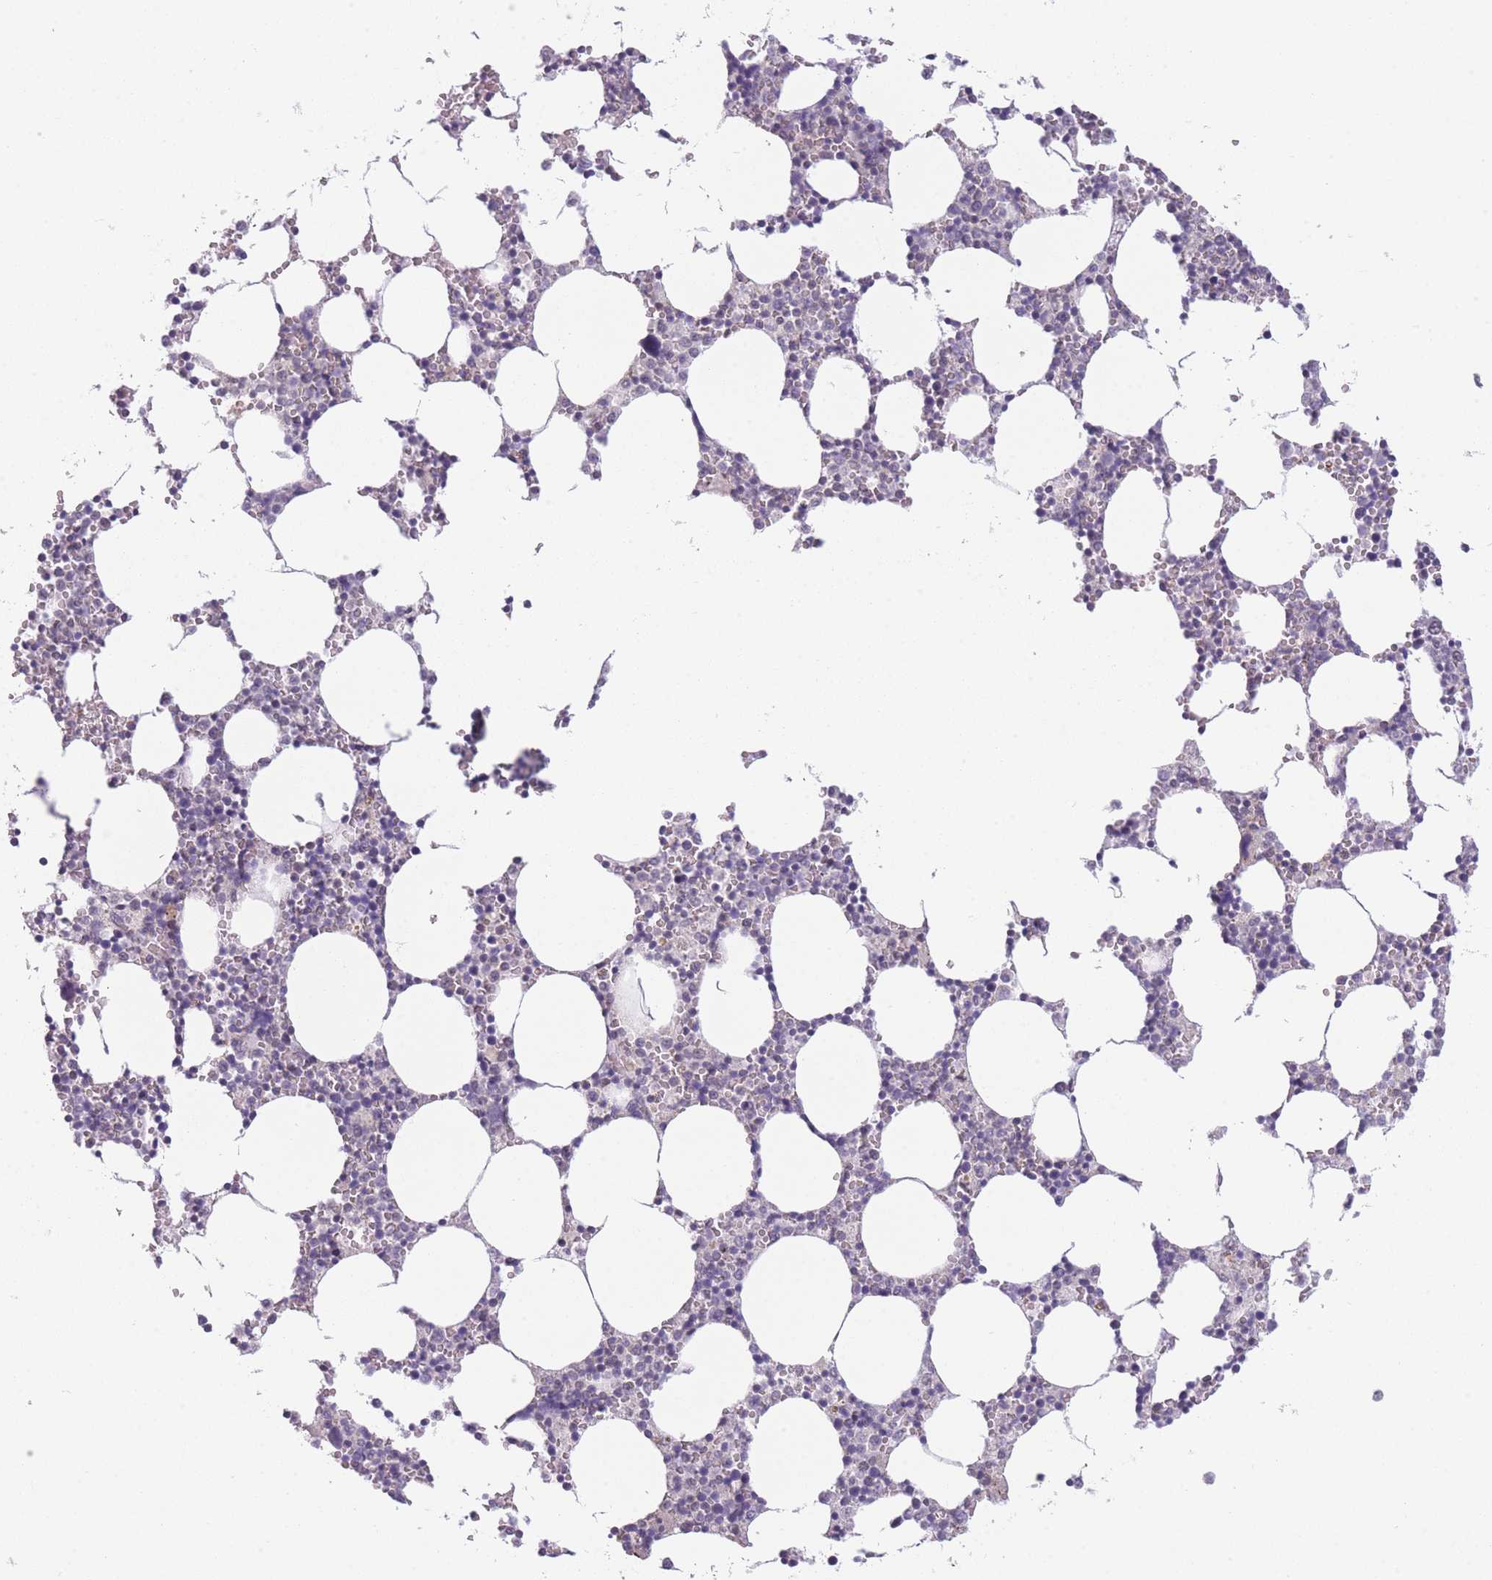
{"staining": {"intensity": "negative", "quantity": "none", "location": "none"}, "tissue": "bone marrow", "cell_type": "Hematopoietic cells", "image_type": "normal", "snomed": [{"axis": "morphology", "description": "Normal tissue, NOS"}, {"axis": "topography", "description": "Bone marrow"}], "caption": "Immunohistochemistry (IHC) histopathology image of unremarkable bone marrow: bone marrow stained with DAB (3,3'-diaminobenzidine) displays no significant protein staining in hematopoietic cells.", "gene": "SIN3B", "patient": {"sex": "female", "age": 64}}